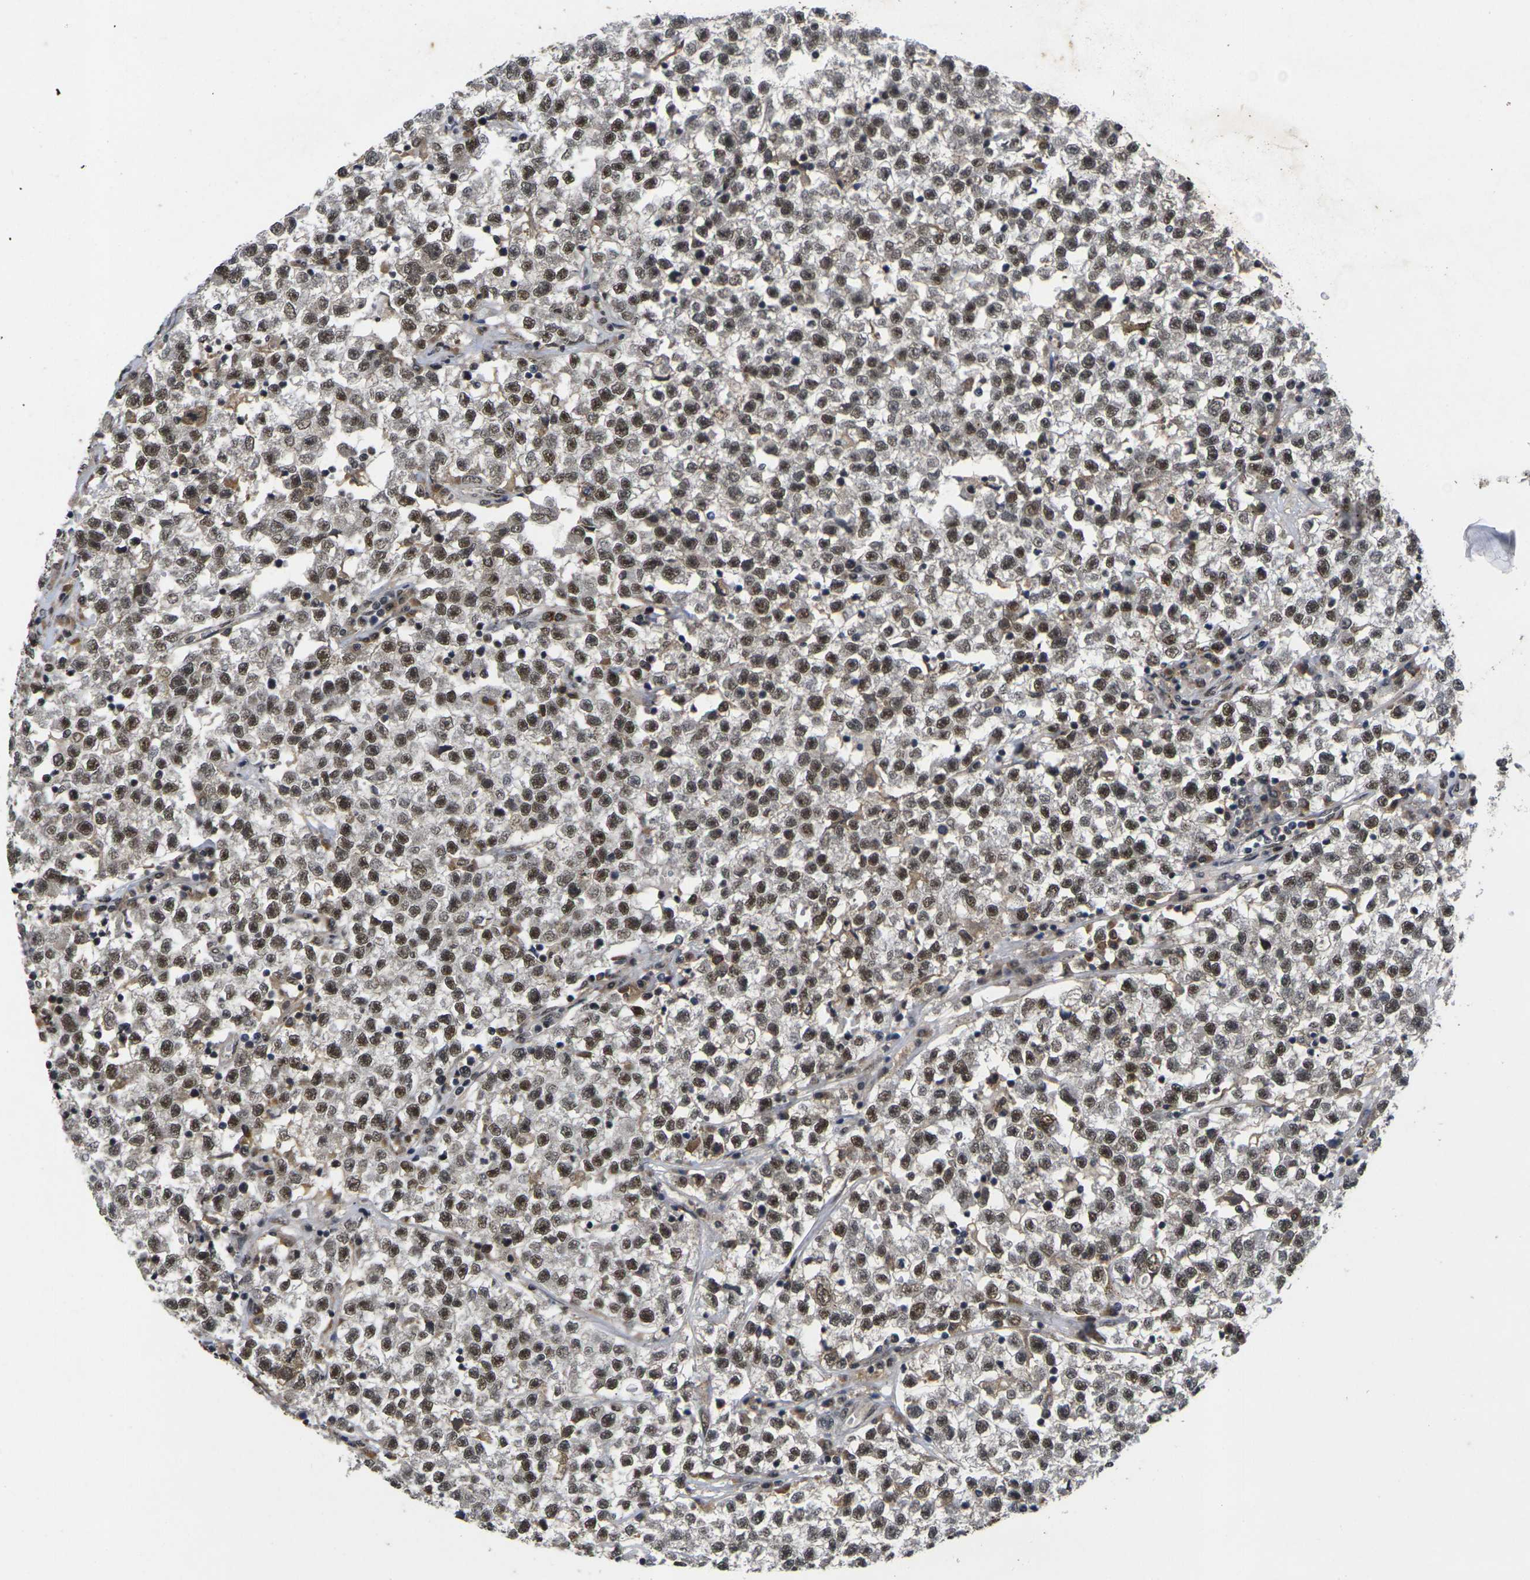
{"staining": {"intensity": "moderate", "quantity": ">75%", "location": "nuclear"}, "tissue": "testis cancer", "cell_type": "Tumor cells", "image_type": "cancer", "snomed": [{"axis": "morphology", "description": "Seminoma, NOS"}, {"axis": "topography", "description": "Testis"}], "caption": "Immunohistochemistry (IHC) of human testis cancer (seminoma) reveals medium levels of moderate nuclear positivity in approximately >75% of tumor cells. (DAB = brown stain, brightfield microscopy at high magnification).", "gene": "GTF2E1", "patient": {"sex": "male", "age": 22}}